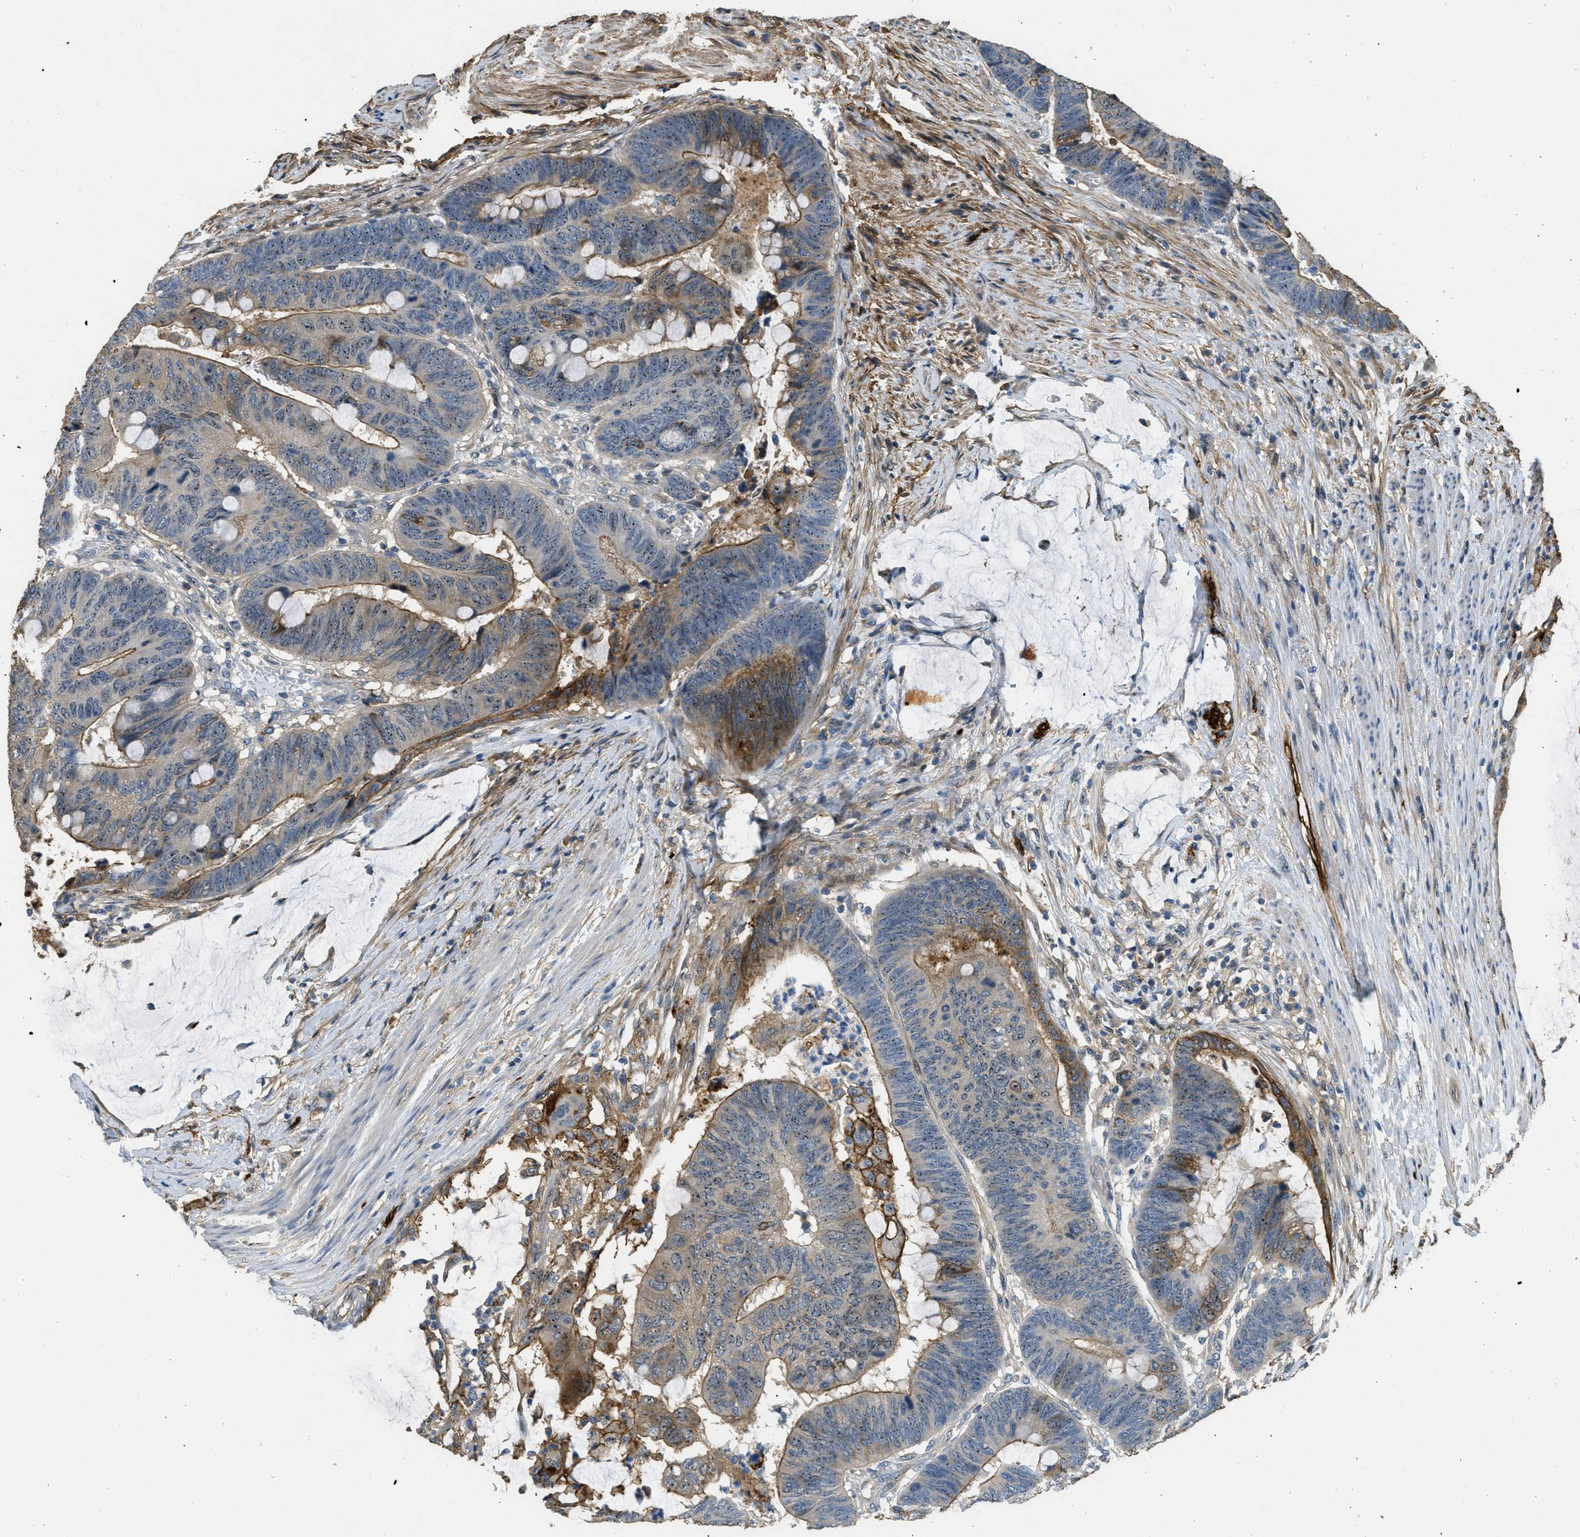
{"staining": {"intensity": "moderate", "quantity": ">75%", "location": "cytoplasmic/membranous,nuclear"}, "tissue": "colorectal cancer", "cell_type": "Tumor cells", "image_type": "cancer", "snomed": [{"axis": "morphology", "description": "Normal tissue, NOS"}, {"axis": "morphology", "description": "Adenocarcinoma, NOS"}, {"axis": "topography", "description": "Rectum"}], "caption": "DAB (3,3'-diaminobenzidine) immunohistochemical staining of adenocarcinoma (colorectal) reveals moderate cytoplasmic/membranous and nuclear protein positivity in approximately >75% of tumor cells.", "gene": "OSMR", "patient": {"sex": "male", "age": 92}}